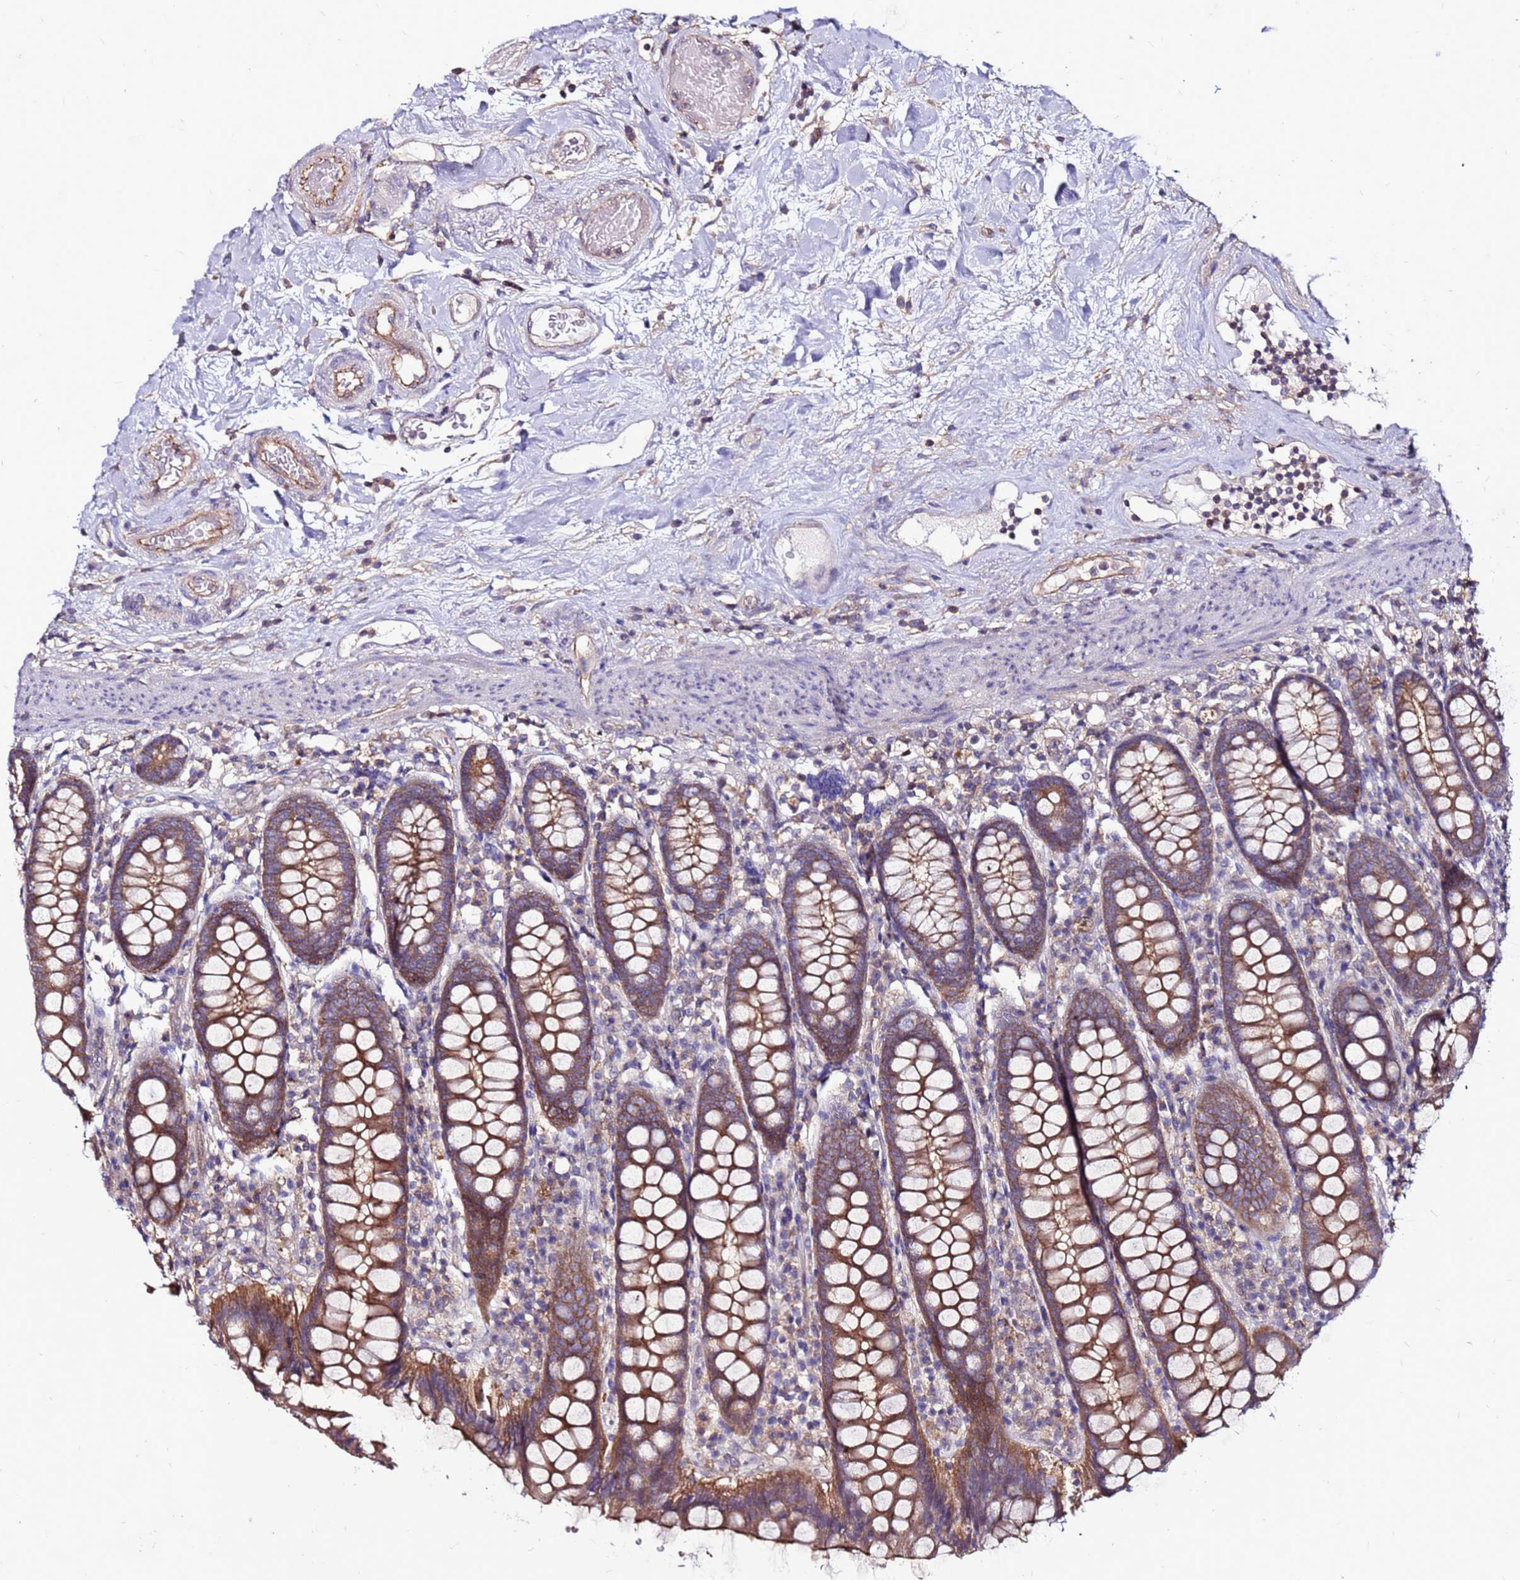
{"staining": {"intensity": "moderate", "quantity": ">75%", "location": "cytoplasmic/membranous"}, "tissue": "colon", "cell_type": "Endothelial cells", "image_type": "normal", "snomed": [{"axis": "morphology", "description": "Normal tissue, NOS"}, {"axis": "topography", "description": "Colon"}], "caption": "IHC staining of normal colon, which shows medium levels of moderate cytoplasmic/membranous staining in approximately >75% of endothelial cells indicating moderate cytoplasmic/membranous protein positivity. The staining was performed using DAB (brown) for protein detection and nuclei were counterstained in hematoxylin (blue).", "gene": "NRN1L", "patient": {"sex": "female", "age": 79}}